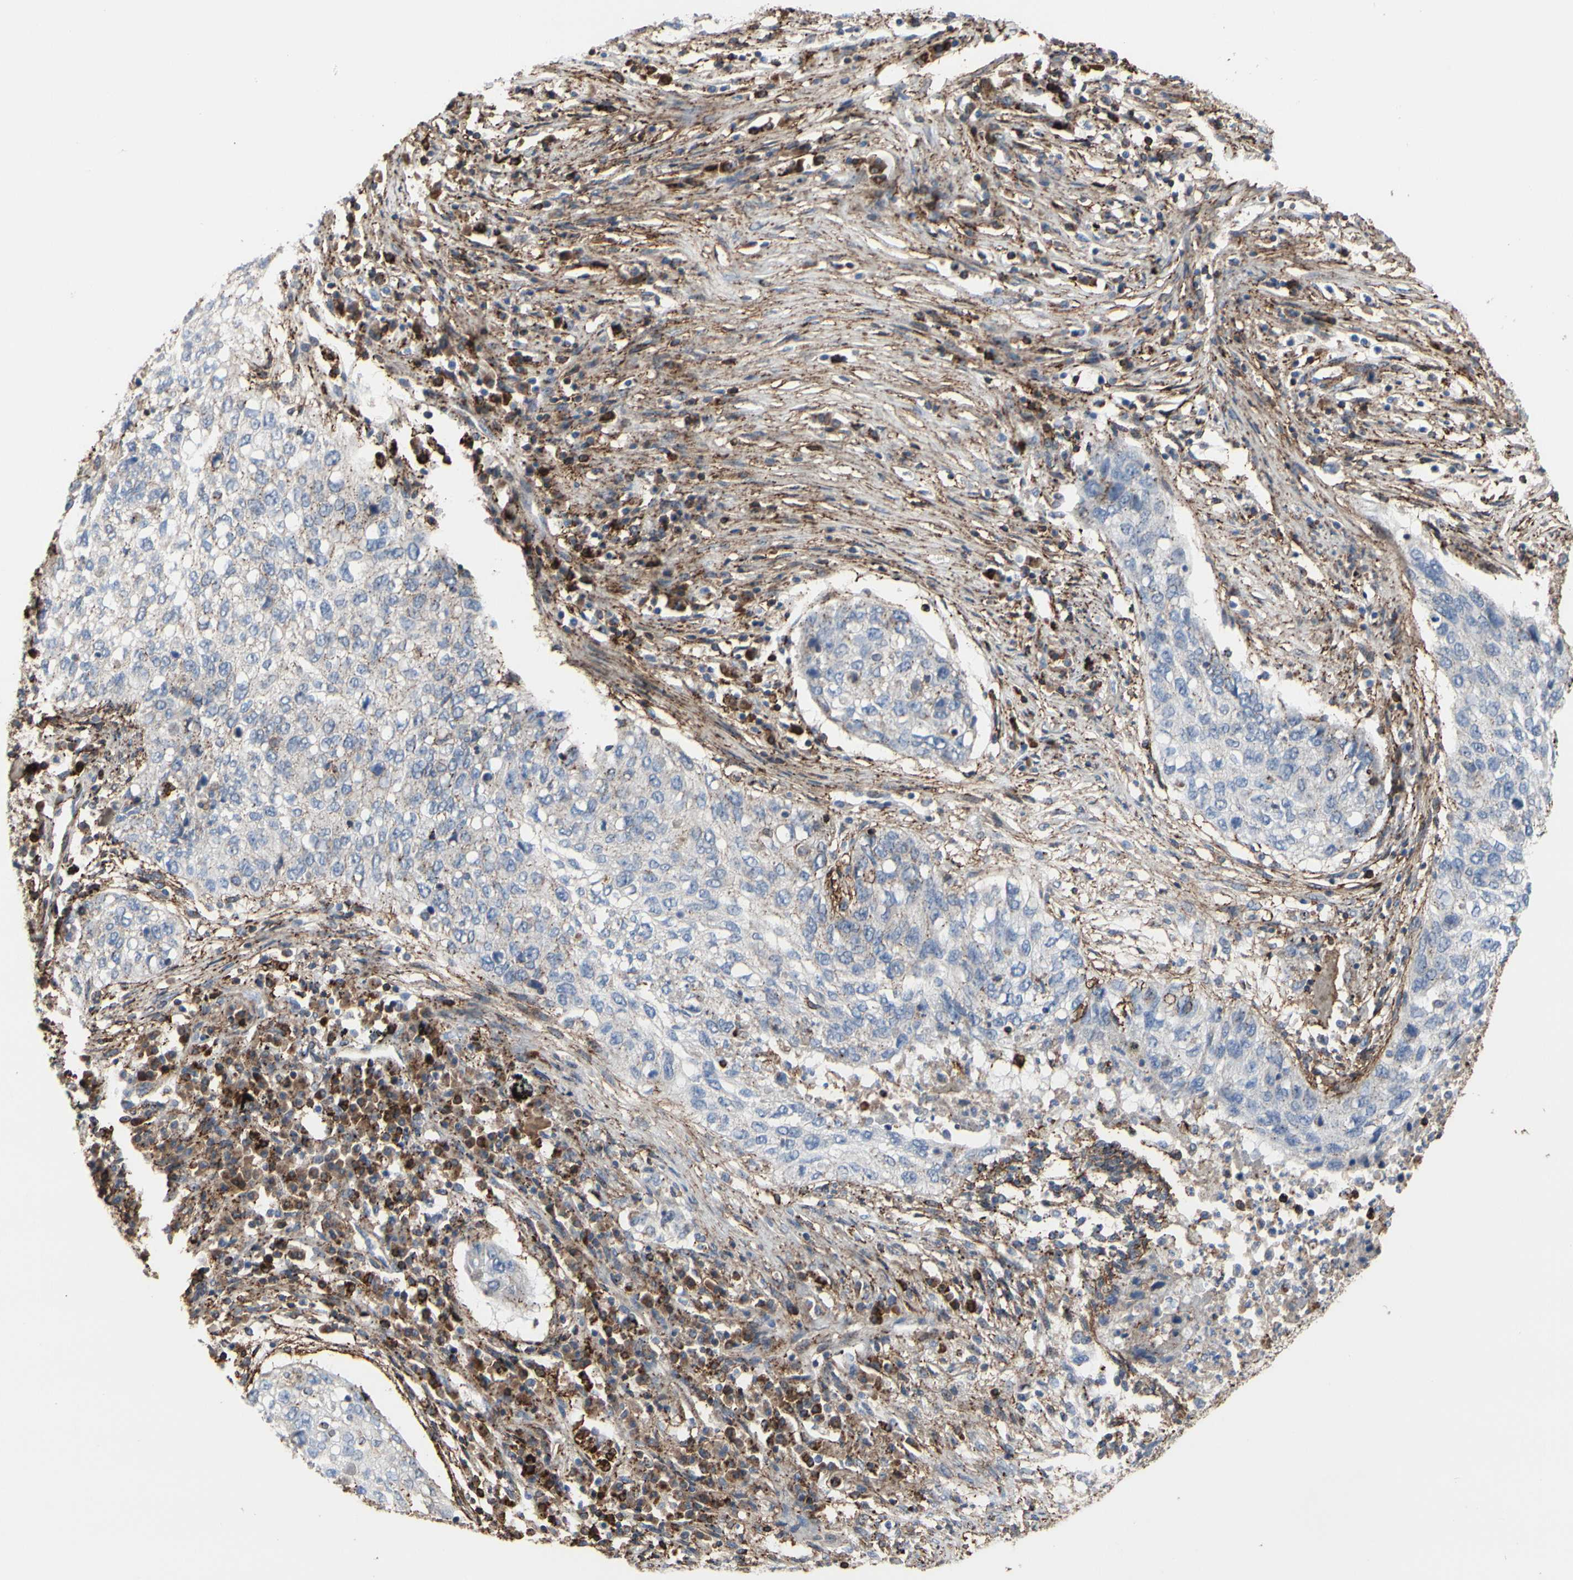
{"staining": {"intensity": "negative", "quantity": "none", "location": "none"}, "tissue": "lung cancer", "cell_type": "Tumor cells", "image_type": "cancer", "snomed": [{"axis": "morphology", "description": "Squamous cell carcinoma, NOS"}, {"axis": "topography", "description": "Lung"}], "caption": "The image displays no staining of tumor cells in lung cancer (squamous cell carcinoma).", "gene": "ANXA6", "patient": {"sex": "female", "age": 63}}